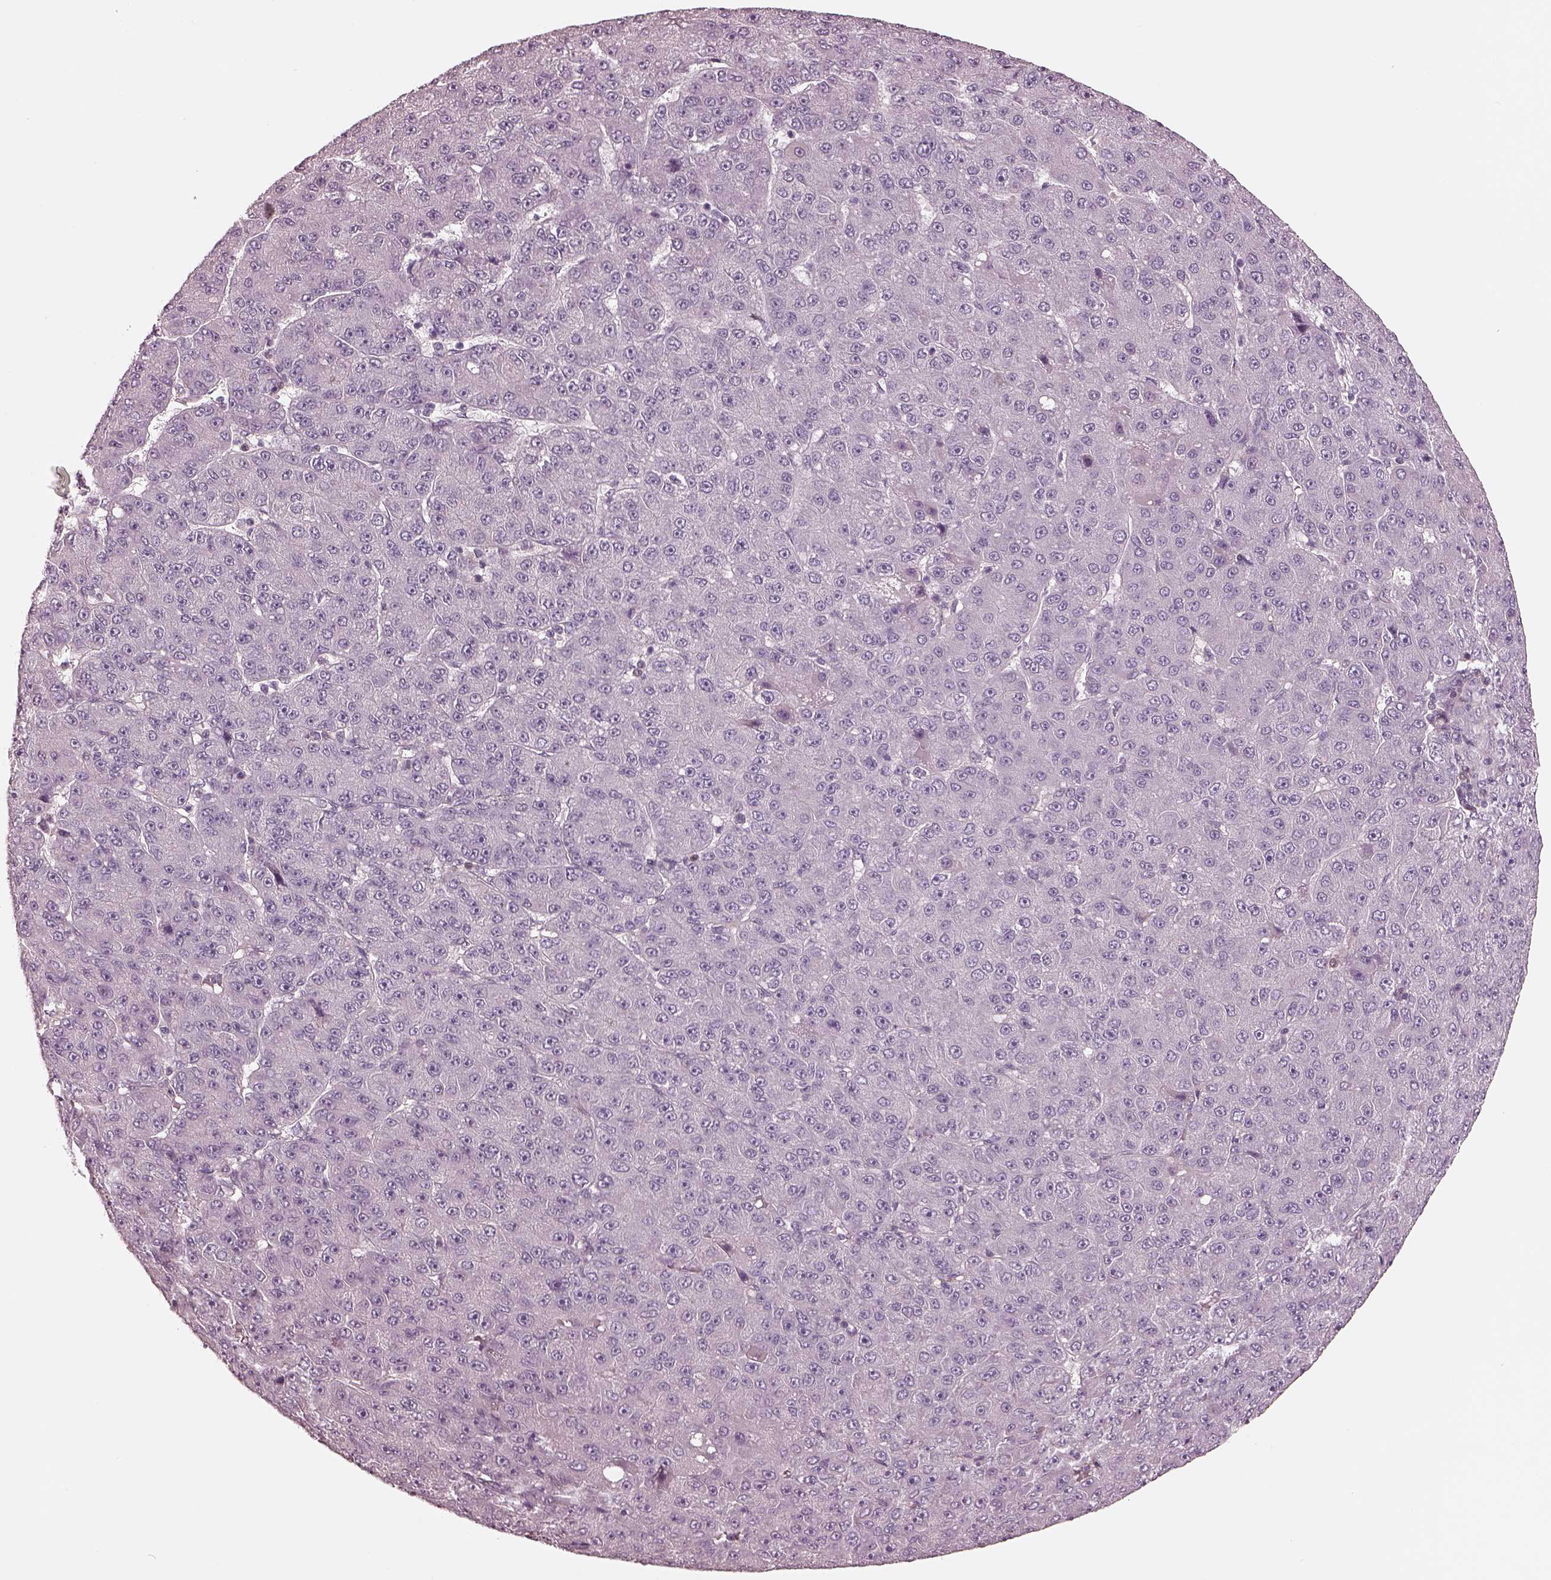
{"staining": {"intensity": "negative", "quantity": "none", "location": "none"}, "tissue": "liver cancer", "cell_type": "Tumor cells", "image_type": "cancer", "snomed": [{"axis": "morphology", "description": "Carcinoma, Hepatocellular, NOS"}, {"axis": "topography", "description": "Liver"}], "caption": "IHC of liver cancer (hepatocellular carcinoma) exhibits no expression in tumor cells.", "gene": "EGR4", "patient": {"sex": "male", "age": 67}}